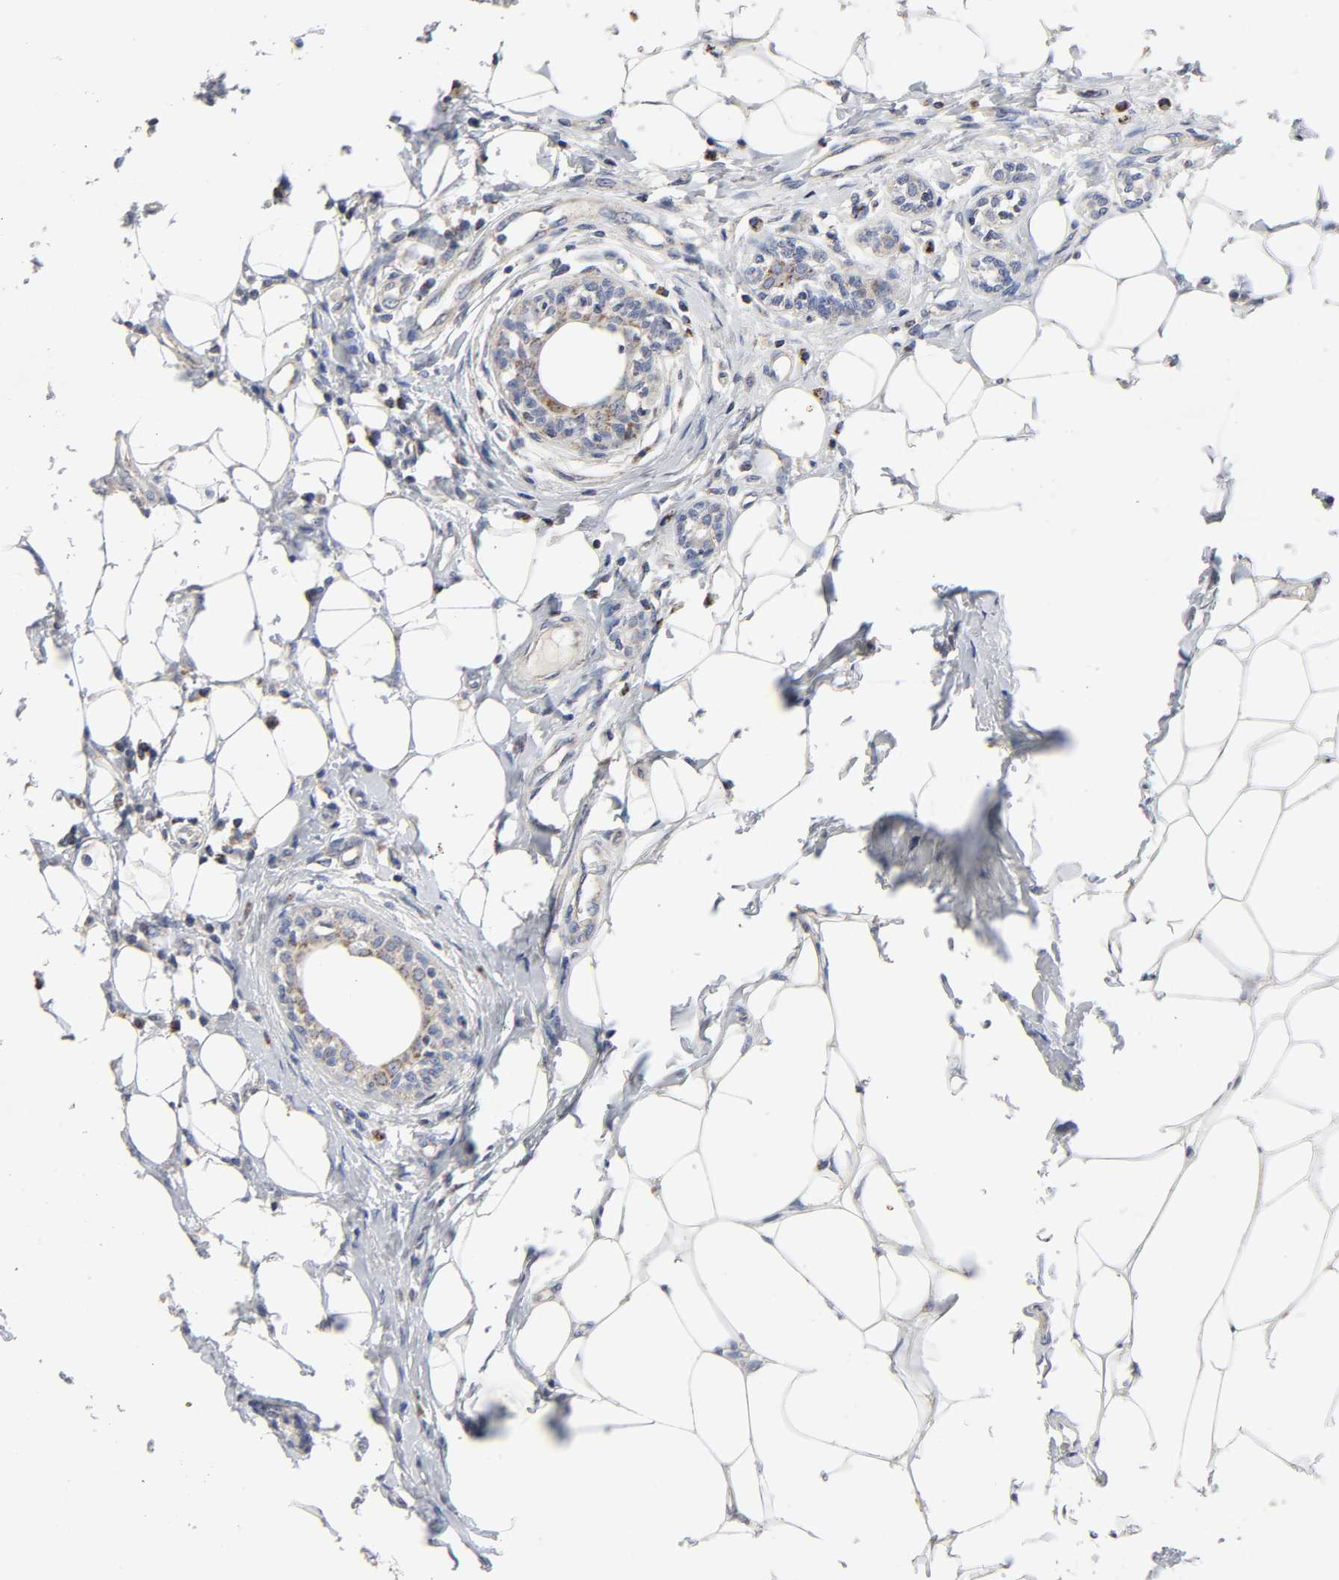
{"staining": {"intensity": "weak", "quantity": "25%-75%", "location": "cytoplasmic/membranous"}, "tissue": "breast cancer", "cell_type": "Tumor cells", "image_type": "cancer", "snomed": [{"axis": "morphology", "description": "Duct carcinoma"}, {"axis": "topography", "description": "Breast"}], "caption": "Tumor cells show low levels of weak cytoplasmic/membranous expression in approximately 25%-75% of cells in breast cancer (infiltrating ductal carcinoma). The staining was performed using DAB (3,3'-diaminobenzidine), with brown indicating positive protein expression. Nuclei are stained blue with hematoxylin.", "gene": "AOPEP", "patient": {"sex": "female", "age": 40}}